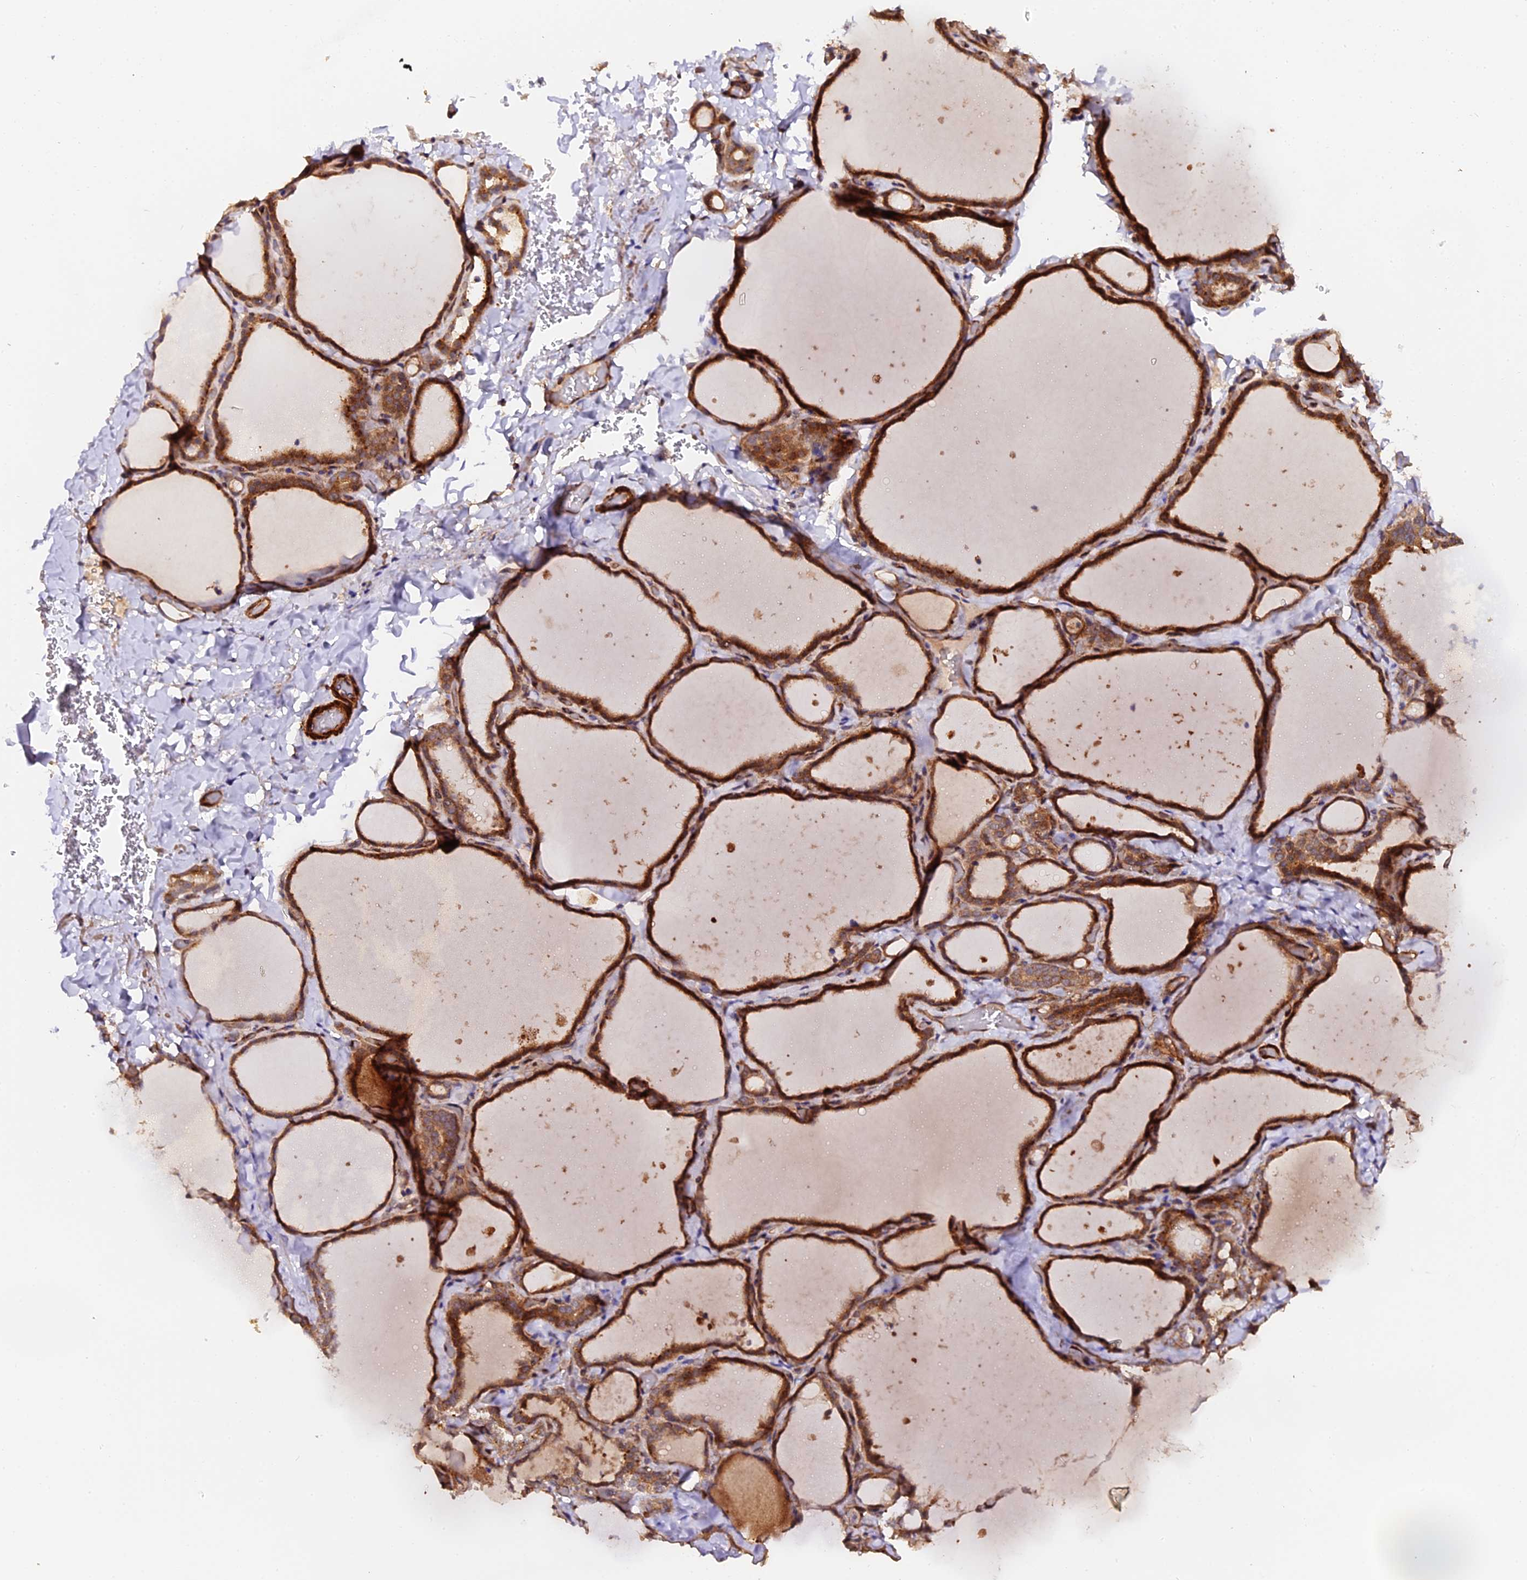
{"staining": {"intensity": "strong", "quantity": ">75%", "location": "cytoplasmic/membranous"}, "tissue": "thyroid gland", "cell_type": "Glandular cells", "image_type": "normal", "snomed": [{"axis": "morphology", "description": "Normal tissue, NOS"}, {"axis": "topography", "description": "Thyroid gland"}], "caption": "DAB immunohistochemical staining of benign thyroid gland demonstrates strong cytoplasmic/membranous protein staining in about >75% of glandular cells. Using DAB (3,3'-diaminobenzidine) (brown) and hematoxylin (blue) stains, captured at high magnification using brightfield microscopy.", "gene": "TDO2", "patient": {"sex": "female", "age": 22}}